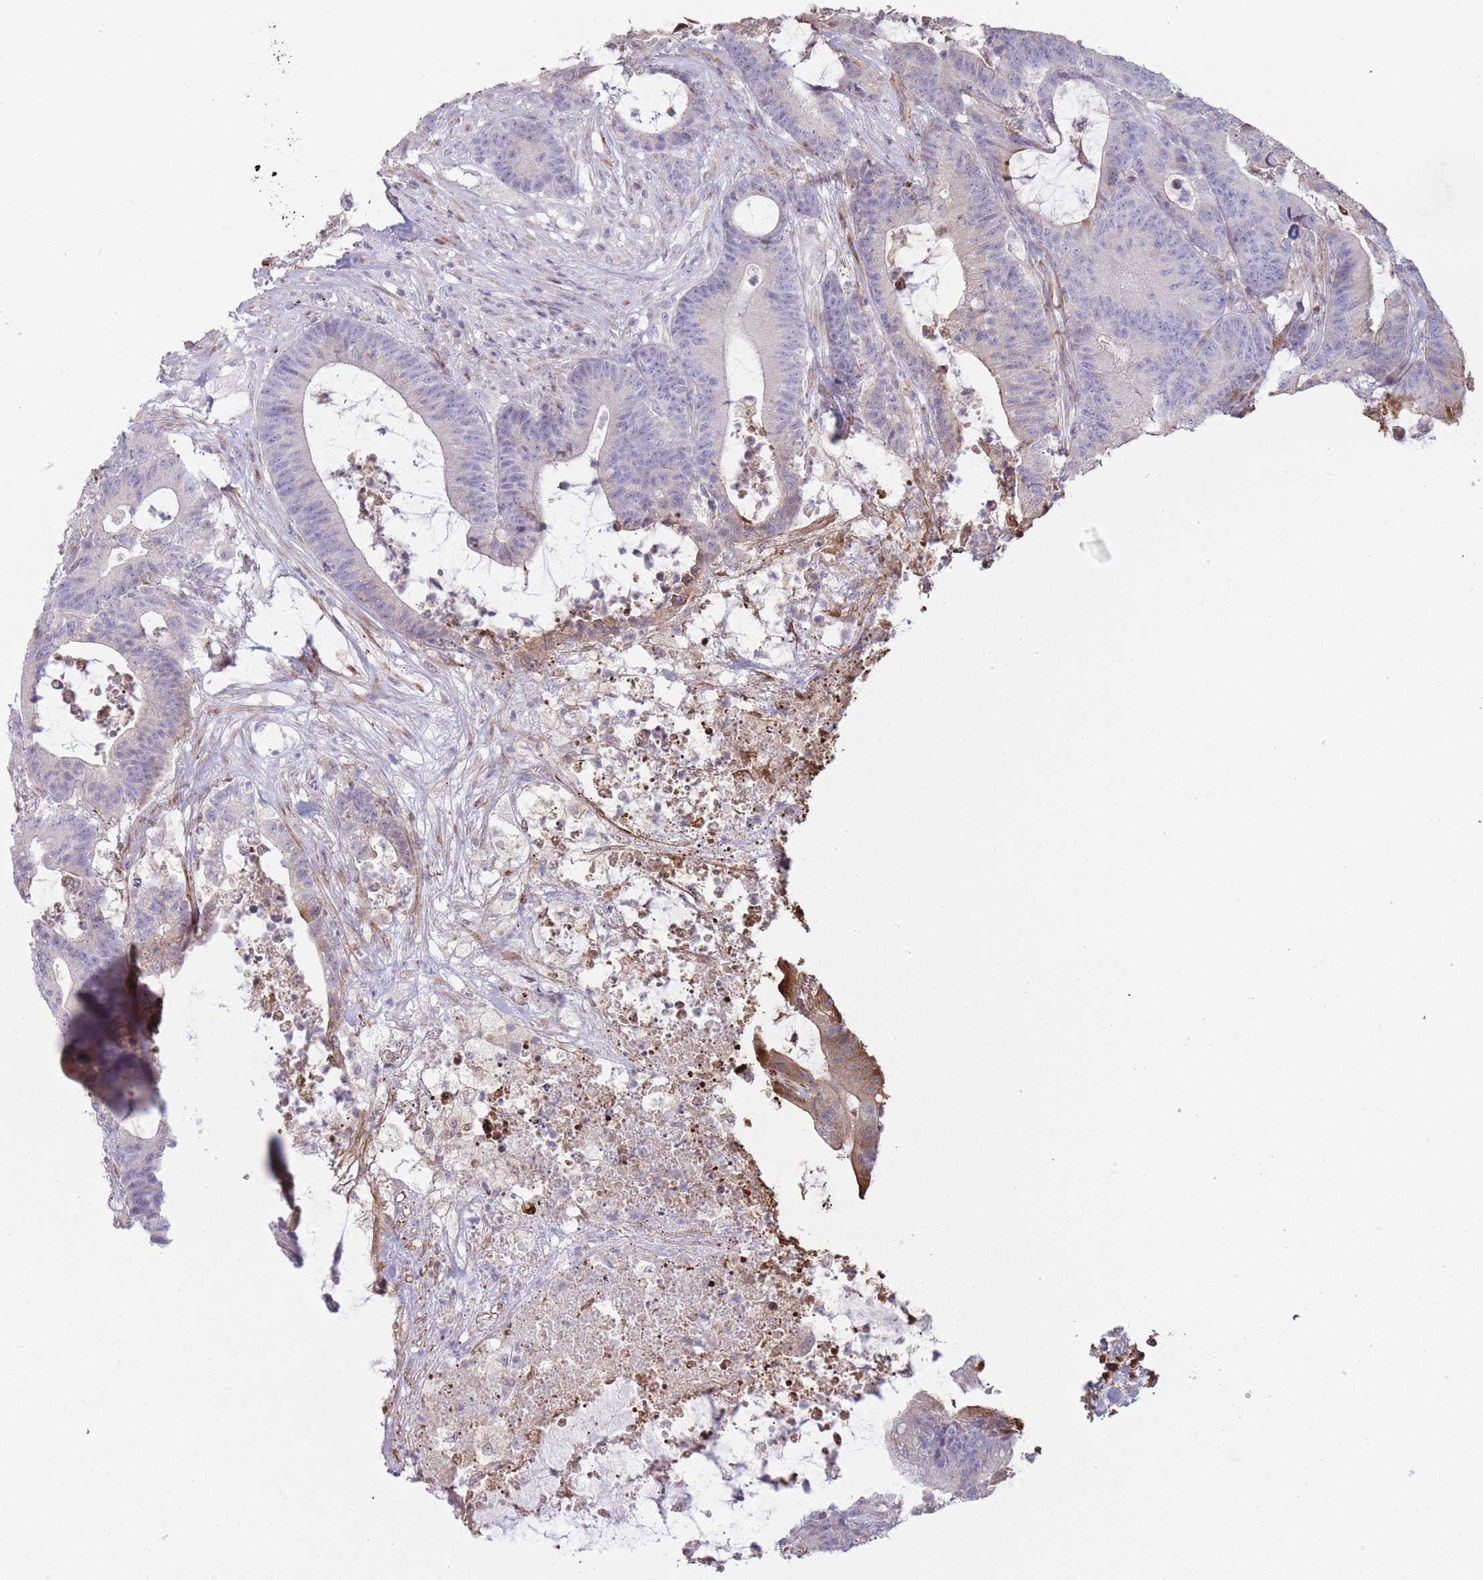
{"staining": {"intensity": "negative", "quantity": "none", "location": "none"}, "tissue": "colorectal cancer", "cell_type": "Tumor cells", "image_type": "cancer", "snomed": [{"axis": "morphology", "description": "Adenocarcinoma, NOS"}, {"axis": "topography", "description": "Colon"}], "caption": "Immunohistochemistry of adenocarcinoma (colorectal) shows no expression in tumor cells.", "gene": "PPP3R2", "patient": {"sex": "female", "age": 84}}